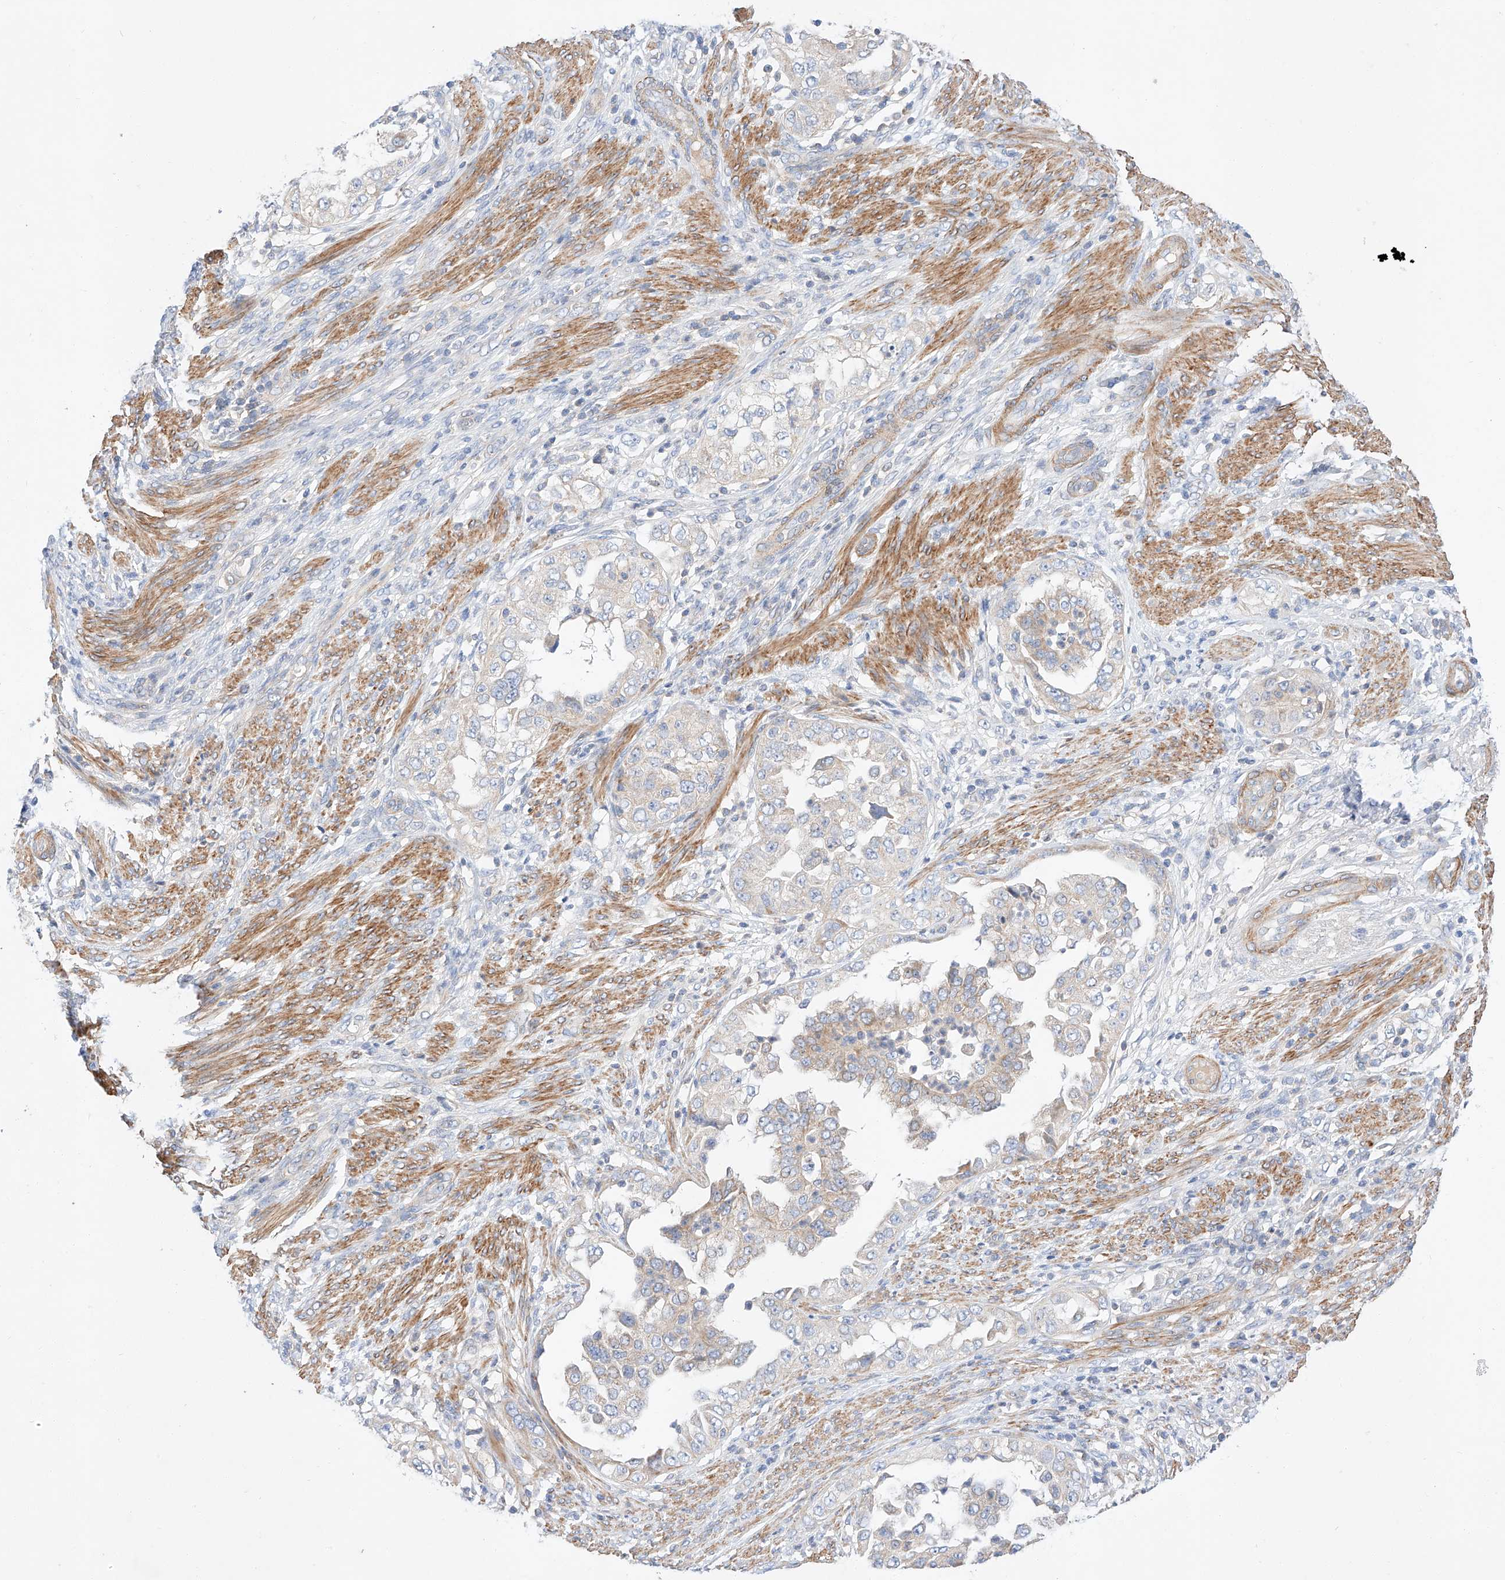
{"staining": {"intensity": "weak", "quantity": "<25%", "location": "cytoplasmic/membranous"}, "tissue": "endometrial cancer", "cell_type": "Tumor cells", "image_type": "cancer", "snomed": [{"axis": "morphology", "description": "Adenocarcinoma, NOS"}, {"axis": "topography", "description": "Endometrium"}], "caption": "Immunohistochemistry (IHC) of endometrial adenocarcinoma demonstrates no positivity in tumor cells.", "gene": "C6orf118", "patient": {"sex": "female", "age": 85}}